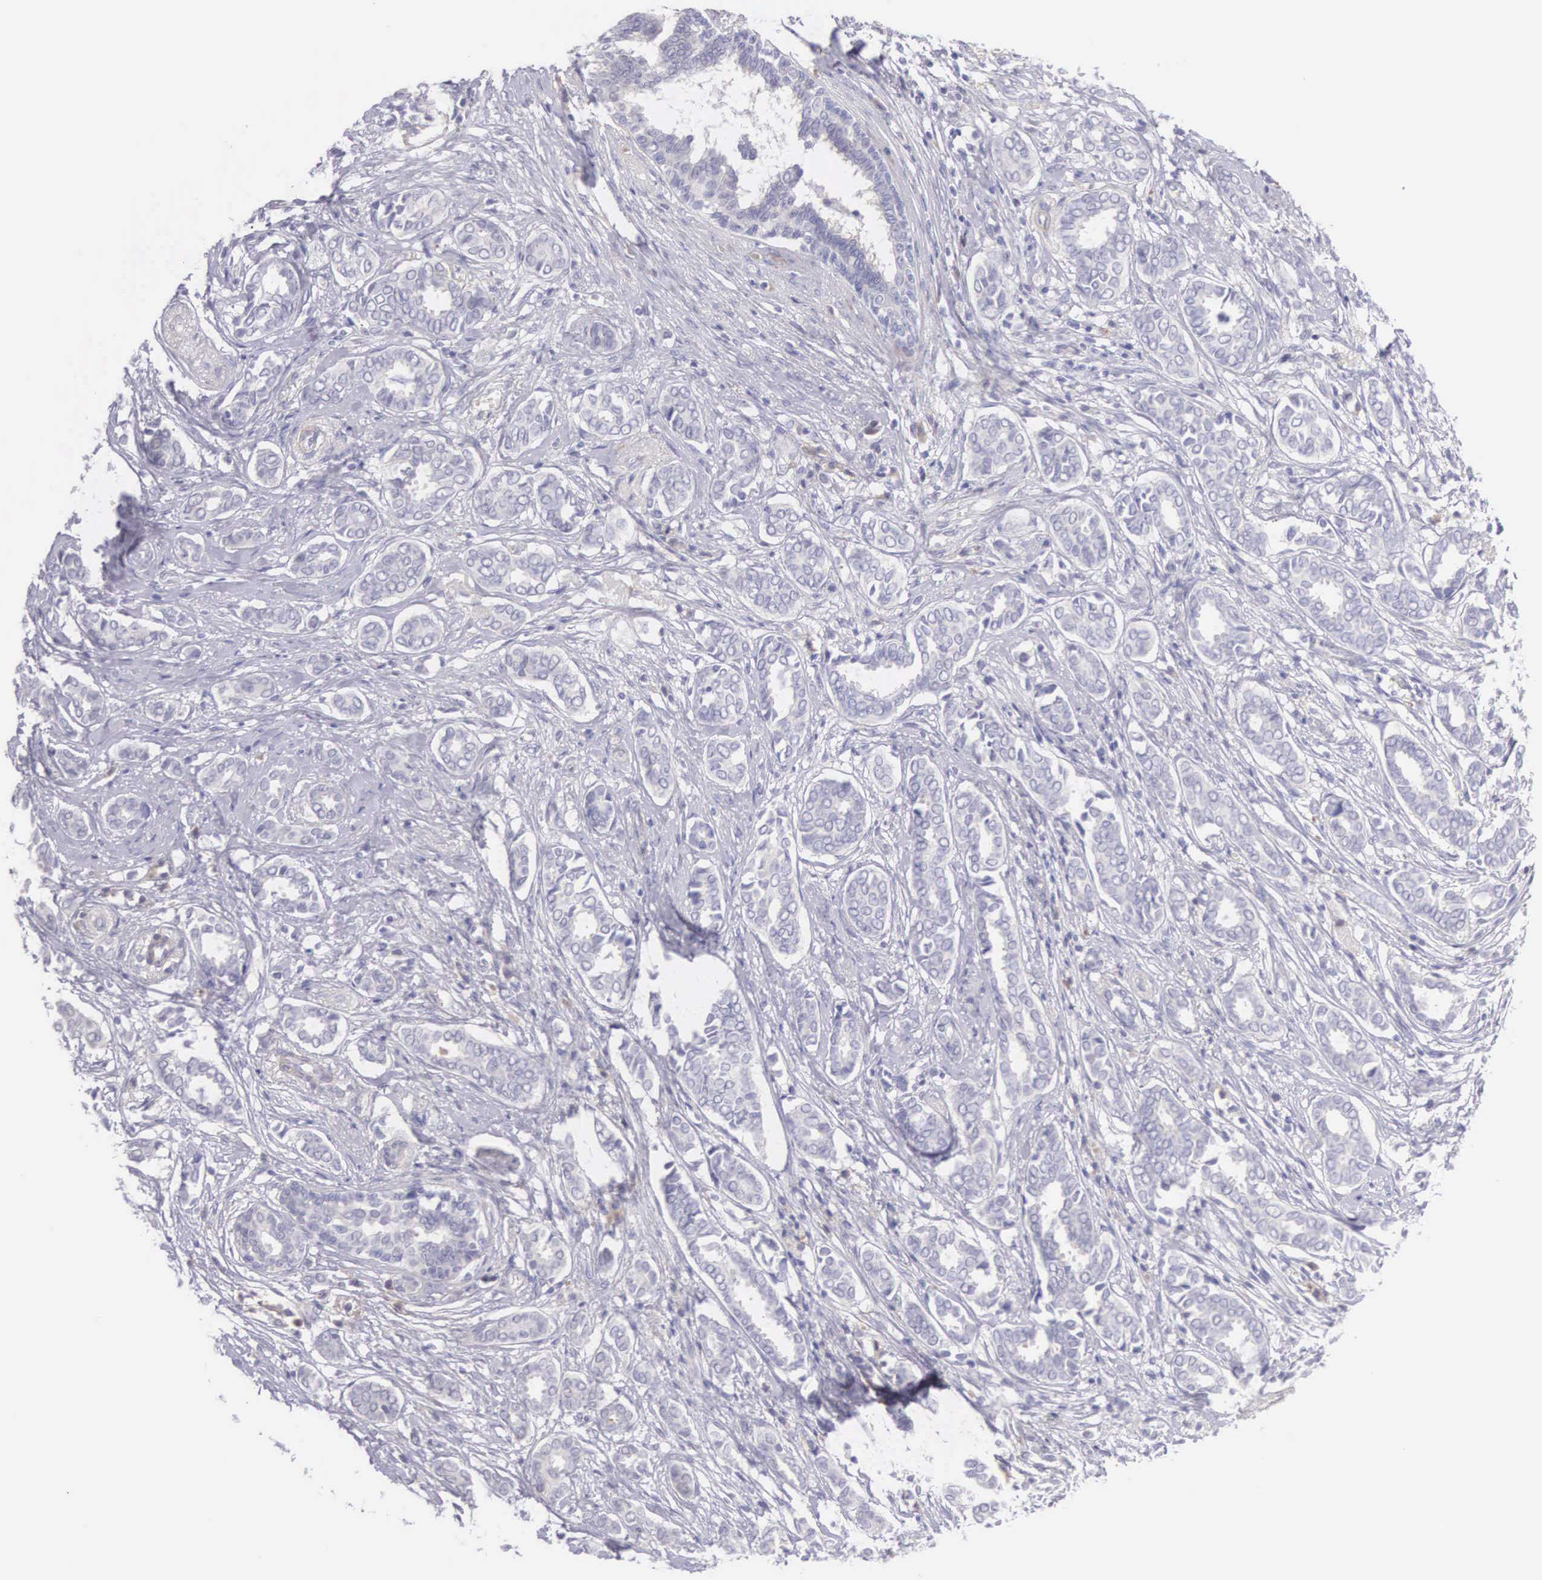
{"staining": {"intensity": "negative", "quantity": "none", "location": "none"}, "tissue": "breast cancer", "cell_type": "Tumor cells", "image_type": "cancer", "snomed": [{"axis": "morphology", "description": "Duct carcinoma"}, {"axis": "topography", "description": "Breast"}], "caption": "Breast cancer (intraductal carcinoma) stained for a protein using immunohistochemistry displays no expression tumor cells.", "gene": "ARFGAP3", "patient": {"sex": "female", "age": 50}}